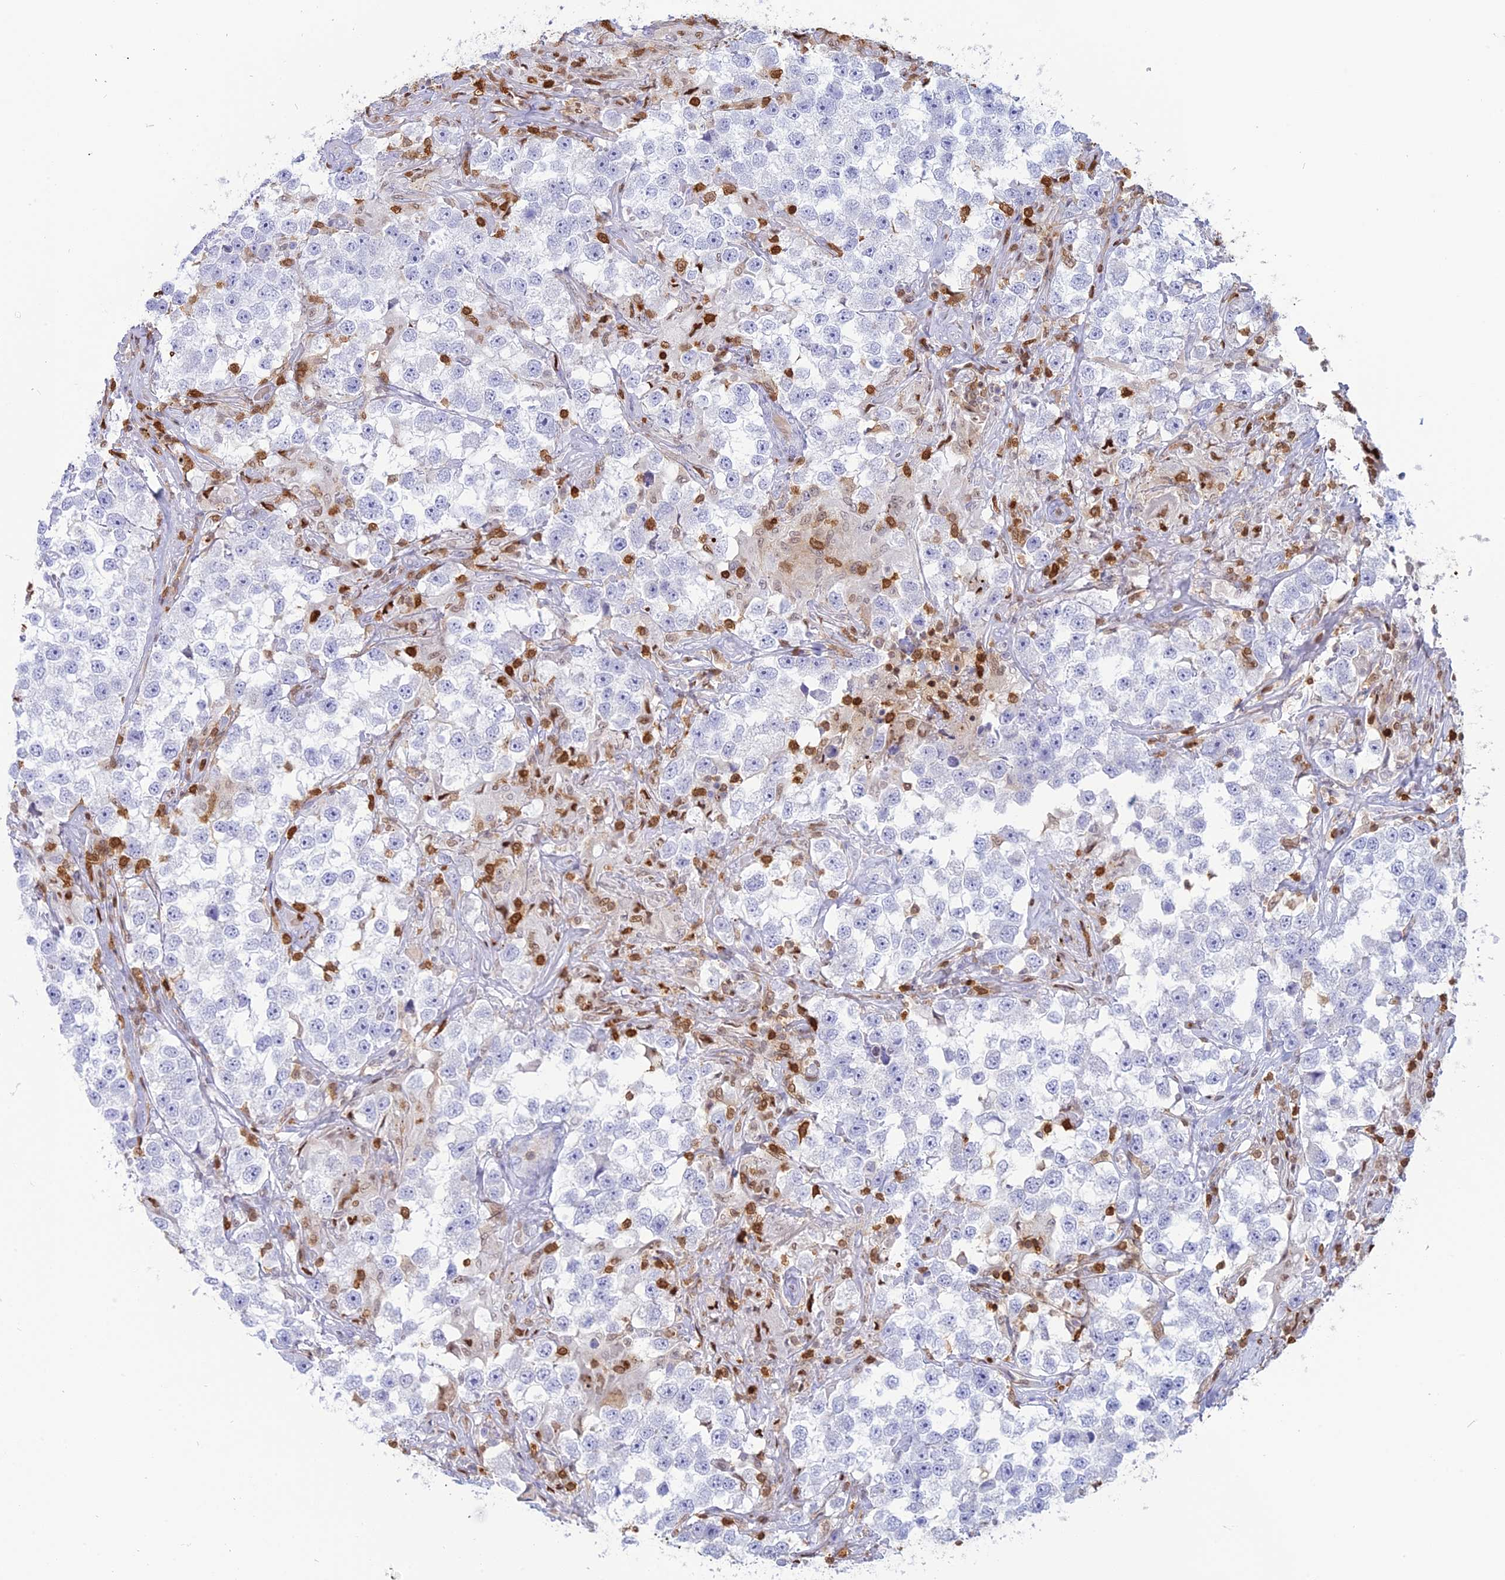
{"staining": {"intensity": "negative", "quantity": "none", "location": "none"}, "tissue": "testis cancer", "cell_type": "Tumor cells", "image_type": "cancer", "snomed": [{"axis": "morphology", "description": "Seminoma, NOS"}, {"axis": "topography", "description": "Testis"}], "caption": "Seminoma (testis) was stained to show a protein in brown. There is no significant expression in tumor cells. The staining was performed using DAB to visualize the protein expression in brown, while the nuclei were stained in blue with hematoxylin (Magnification: 20x).", "gene": "PGBD4", "patient": {"sex": "male", "age": 46}}